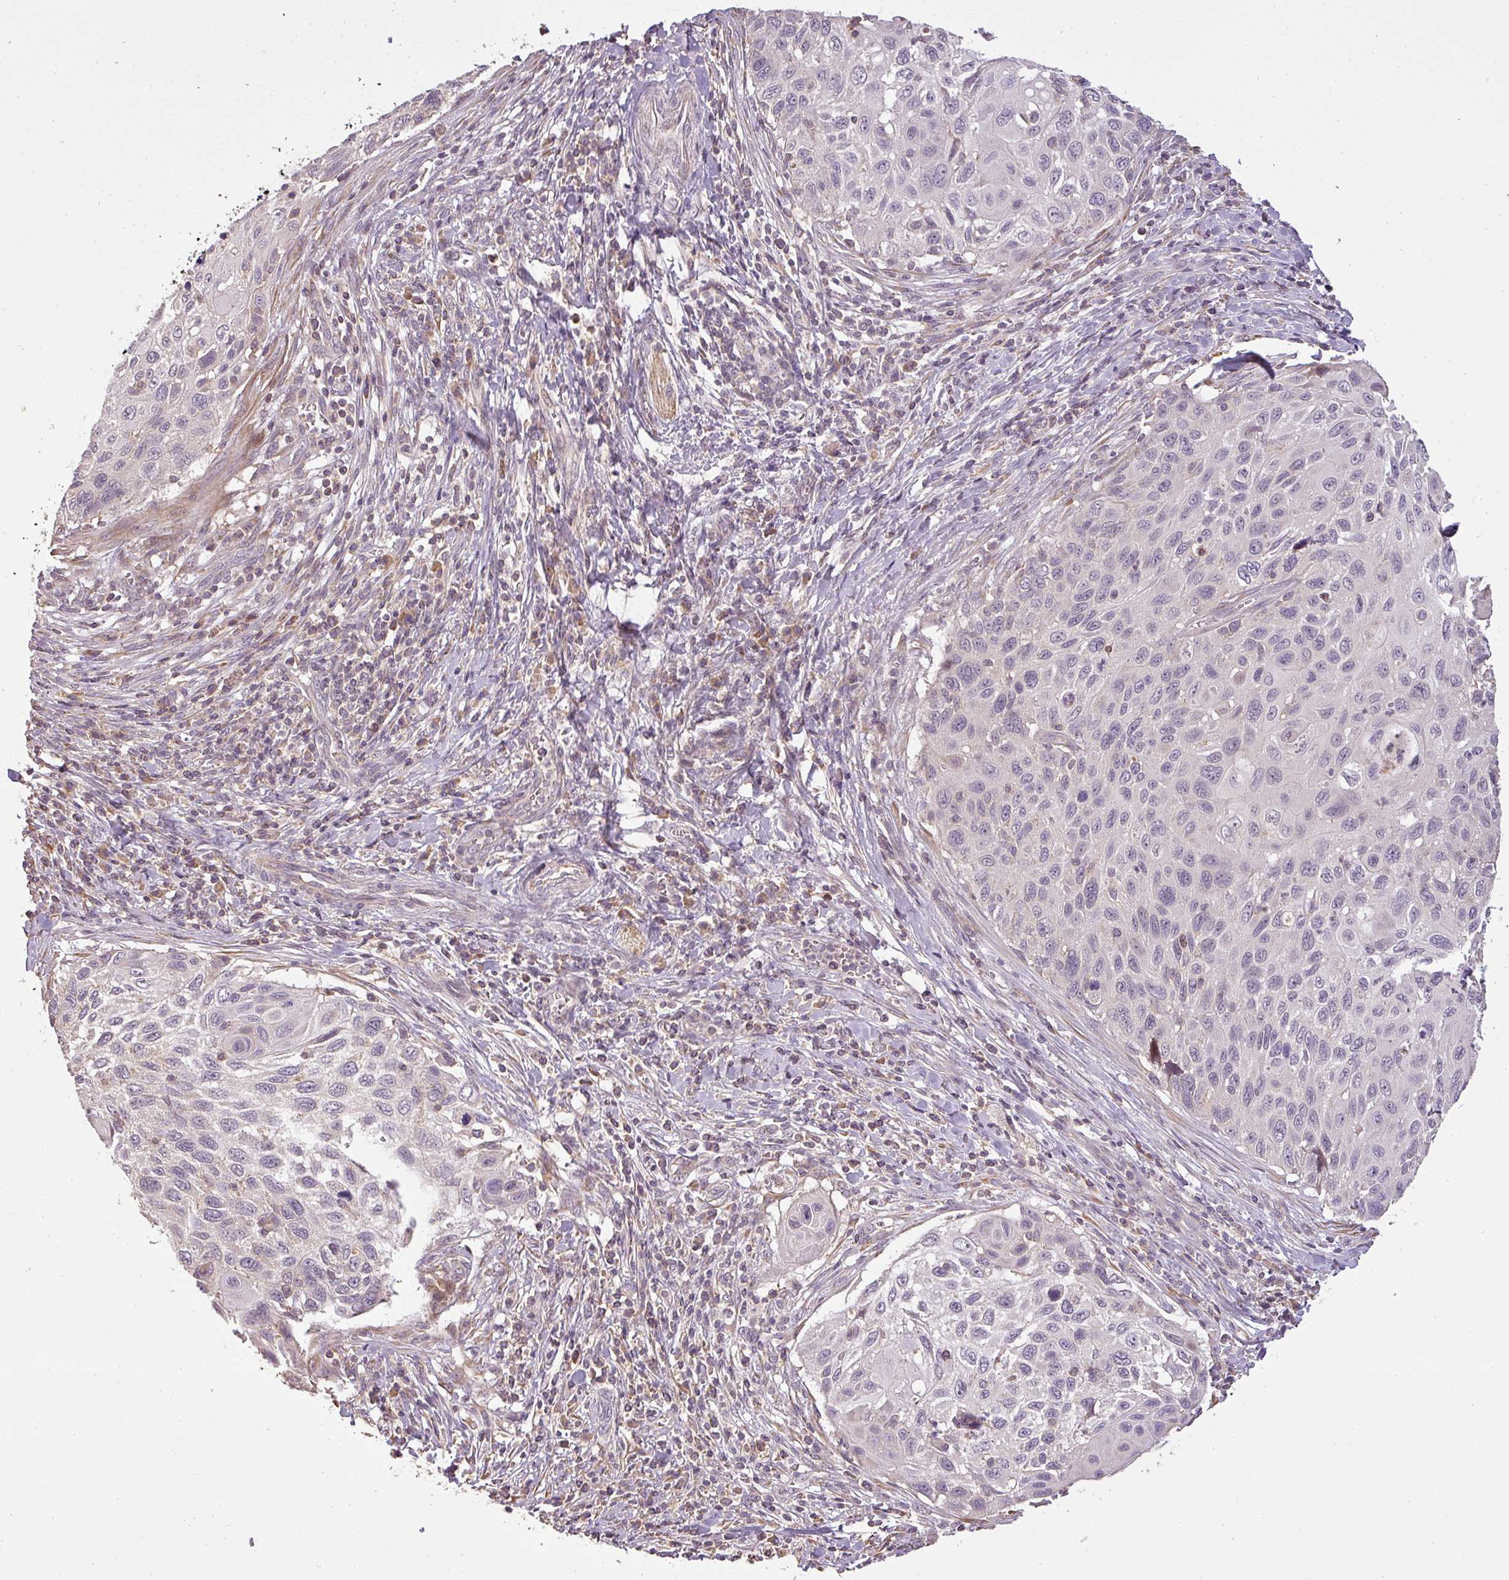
{"staining": {"intensity": "negative", "quantity": "none", "location": "none"}, "tissue": "cervical cancer", "cell_type": "Tumor cells", "image_type": "cancer", "snomed": [{"axis": "morphology", "description": "Squamous cell carcinoma, NOS"}, {"axis": "topography", "description": "Cervix"}], "caption": "IHC histopathology image of neoplastic tissue: human squamous cell carcinoma (cervical) stained with DAB exhibits no significant protein positivity in tumor cells.", "gene": "FAIM", "patient": {"sex": "female", "age": 70}}